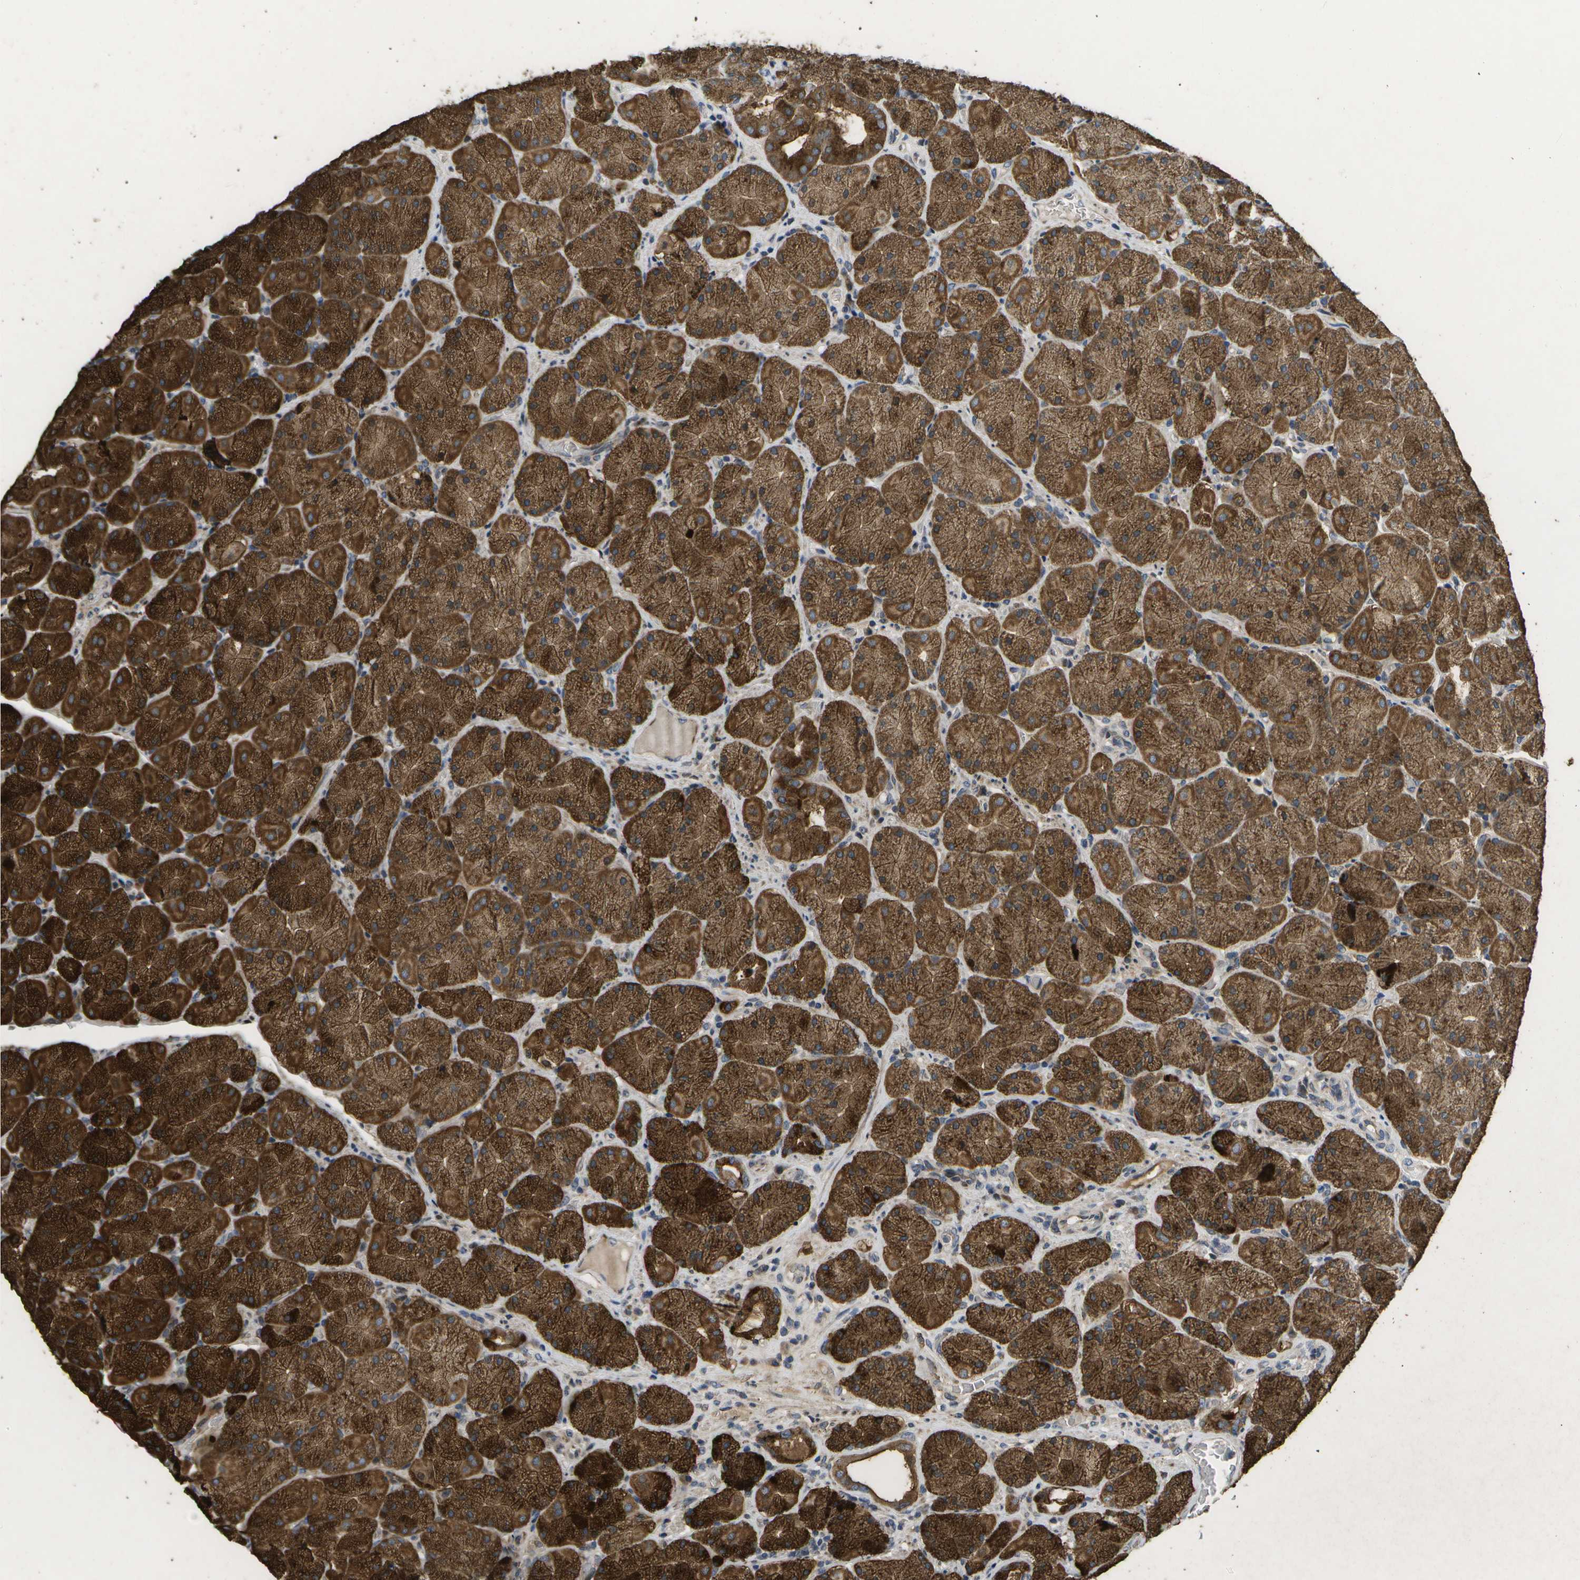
{"staining": {"intensity": "strong", "quantity": ">75%", "location": "cytoplasmic/membranous"}, "tissue": "stomach", "cell_type": "Glandular cells", "image_type": "normal", "snomed": [{"axis": "morphology", "description": "Normal tissue, NOS"}, {"axis": "morphology", "description": "Carcinoid, malignant, NOS"}, {"axis": "topography", "description": "Stomach, upper"}], "caption": "Protein positivity by IHC demonstrates strong cytoplasmic/membranous positivity in about >75% of glandular cells in benign stomach.", "gene": "HADHA", "patient": {"sex": "male", "age": 39}}